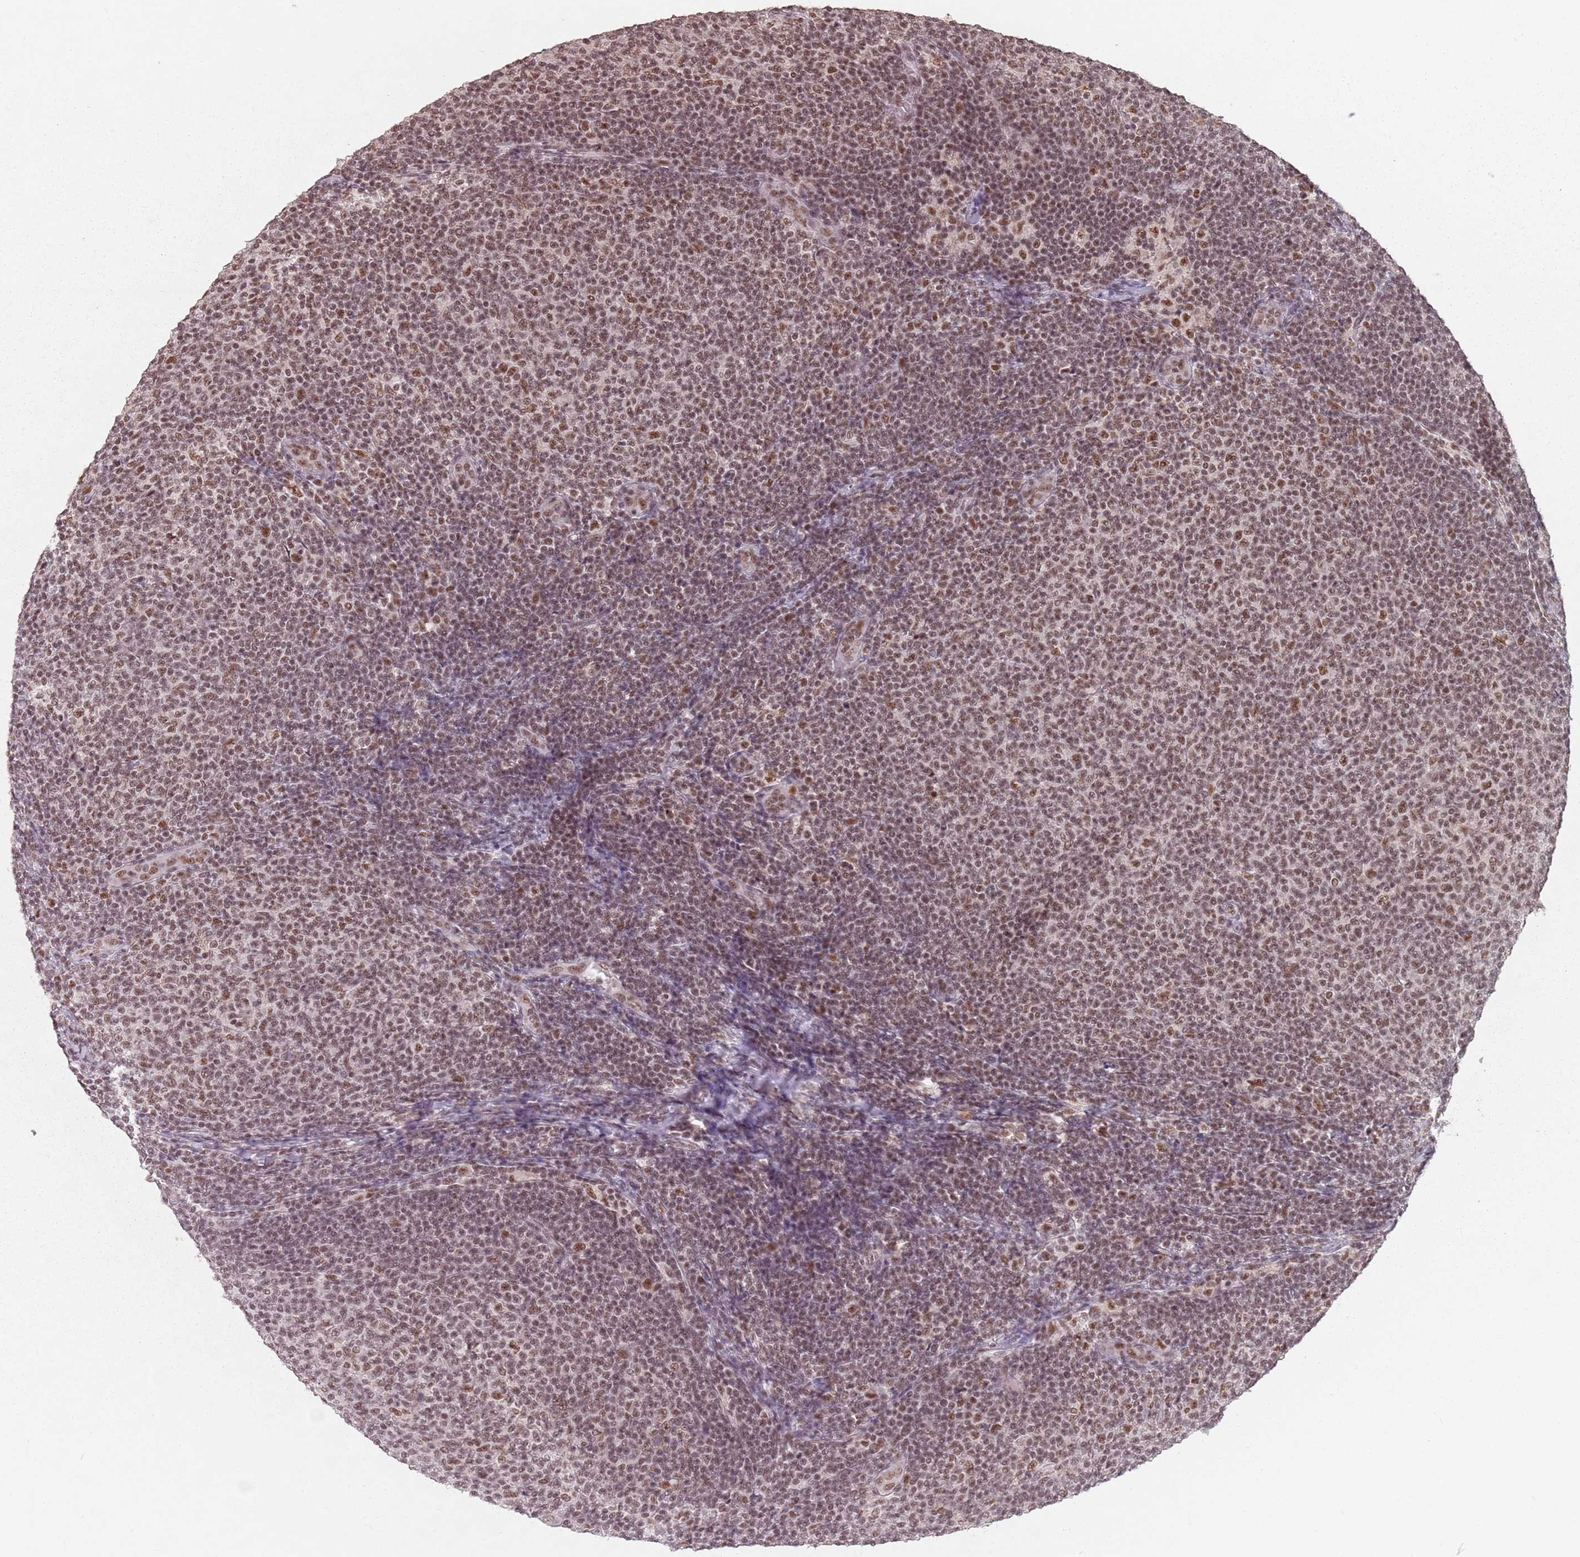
{"staining": {"intensity": "moderate", "quantity": ">75%", "location": "nuclear"}, "tissue": "lymphoma", "cell_type": "Tumor cells", "image_type": "cancer", "snomed": [{"axis": "morphology", "description": "Malignant lymphoma, non-Hodgkin's type, Low grade"}, {"axis": "topography", "description": "Lymph node"}], "caption": "Human low-grade malignant lymphoma, non-Hodgkin's type stained with a protein marker demonstrates moderate staining in tumor cells.", "gene": "NCBP1", "patient": {"sex": "male", "age": 66}}